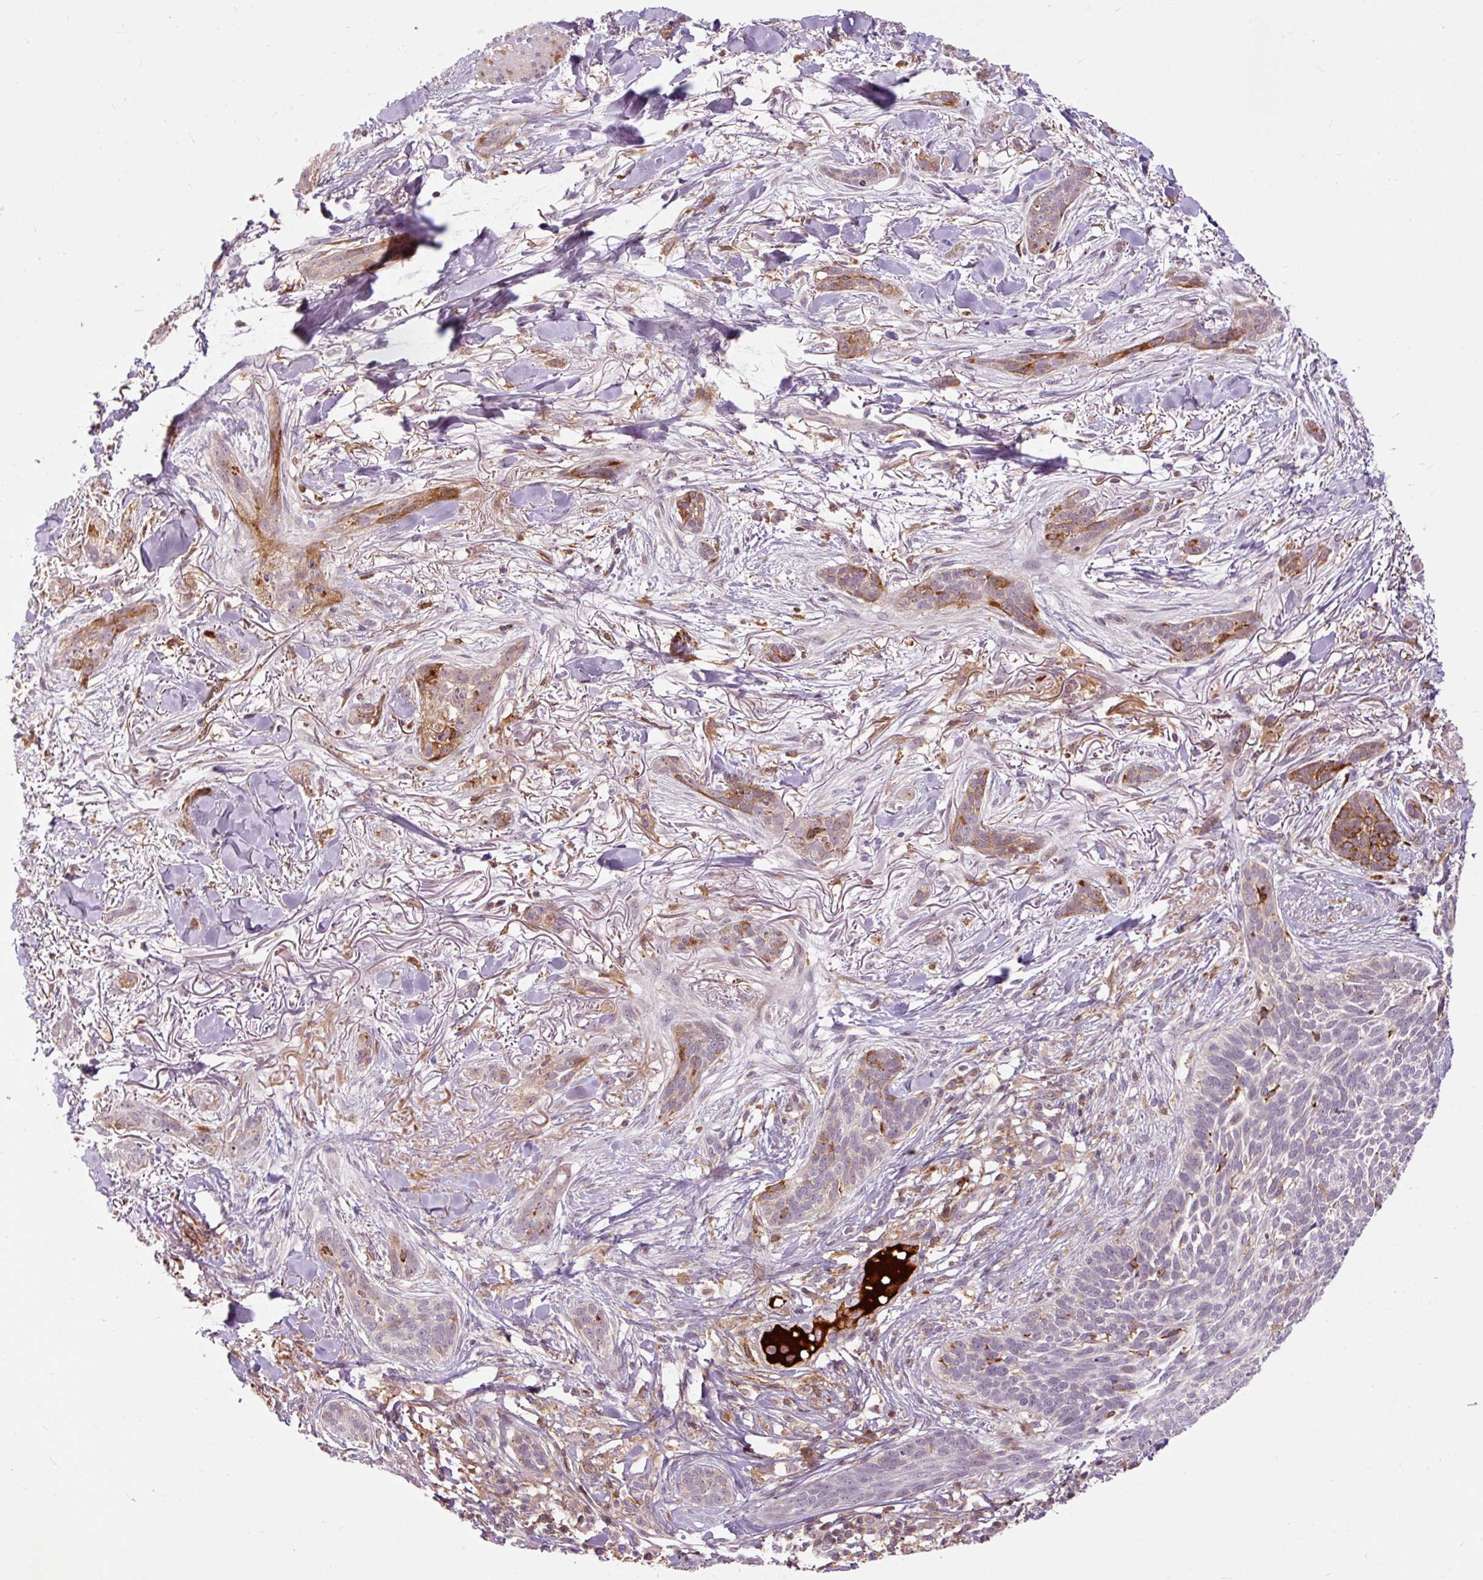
{"staining": {"intensity": "moderate", "quantity": "<25%", "location": "cytoplasmic/membranous"}, "tissue": "skin cancer", "cell_type": "Tumor cells", "image_type": "cancer", "snomed": [{"axis": "morphology", "description": "Basal cell carcinoma"}, {"axis": "topography", "description": "Skin"}], "caption": "Skin basal cell carcinoma stained for a protein (brown) reveals moderate cytoplasmic/membranous positive expression in approximately <25% of tumor cells.", "gene": "CEBPZ", "patient": {"sex": "male", "age": 52}}